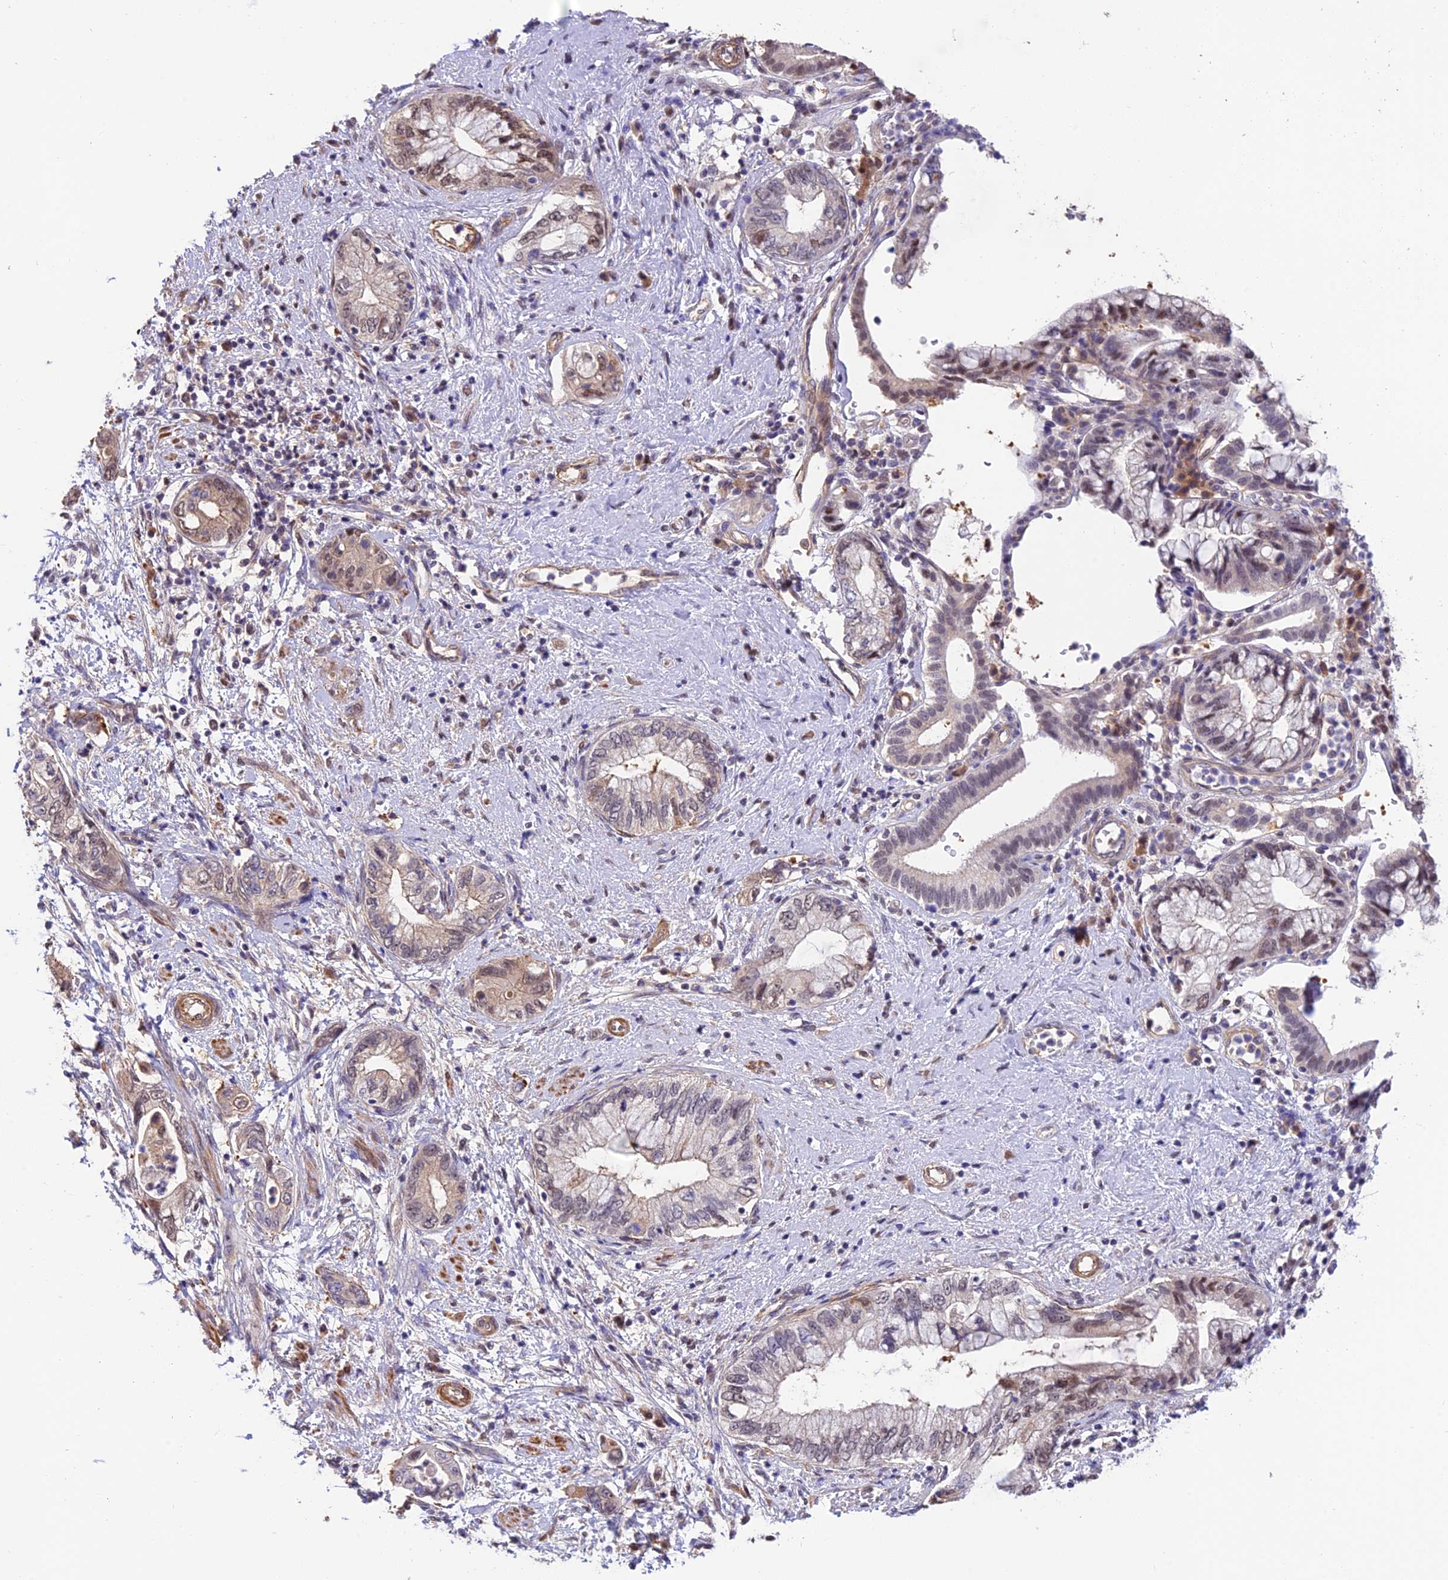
{"staining": {"intensity": "moderate", "quantity": "<25%", "location": "nuclear"}, "tissue": "pancreatic cancer", "cell_type": "Tumor cells", "image_type": "cancer", "snomed": [{"axis": "morphology", "description": "Adenocarcinoma, NOS"}, {"axis": "topography", "description": "Pancreas"}], "caption": "Immunohistochemistry (IHC) (DAB) staining of adenocarcinoma (pancreatic) shows moderate nuclear protein positivity in approximately <25% of tumor cells.", "gene": "PSMB3", "patient": {"sex": "female", "age": 73}}